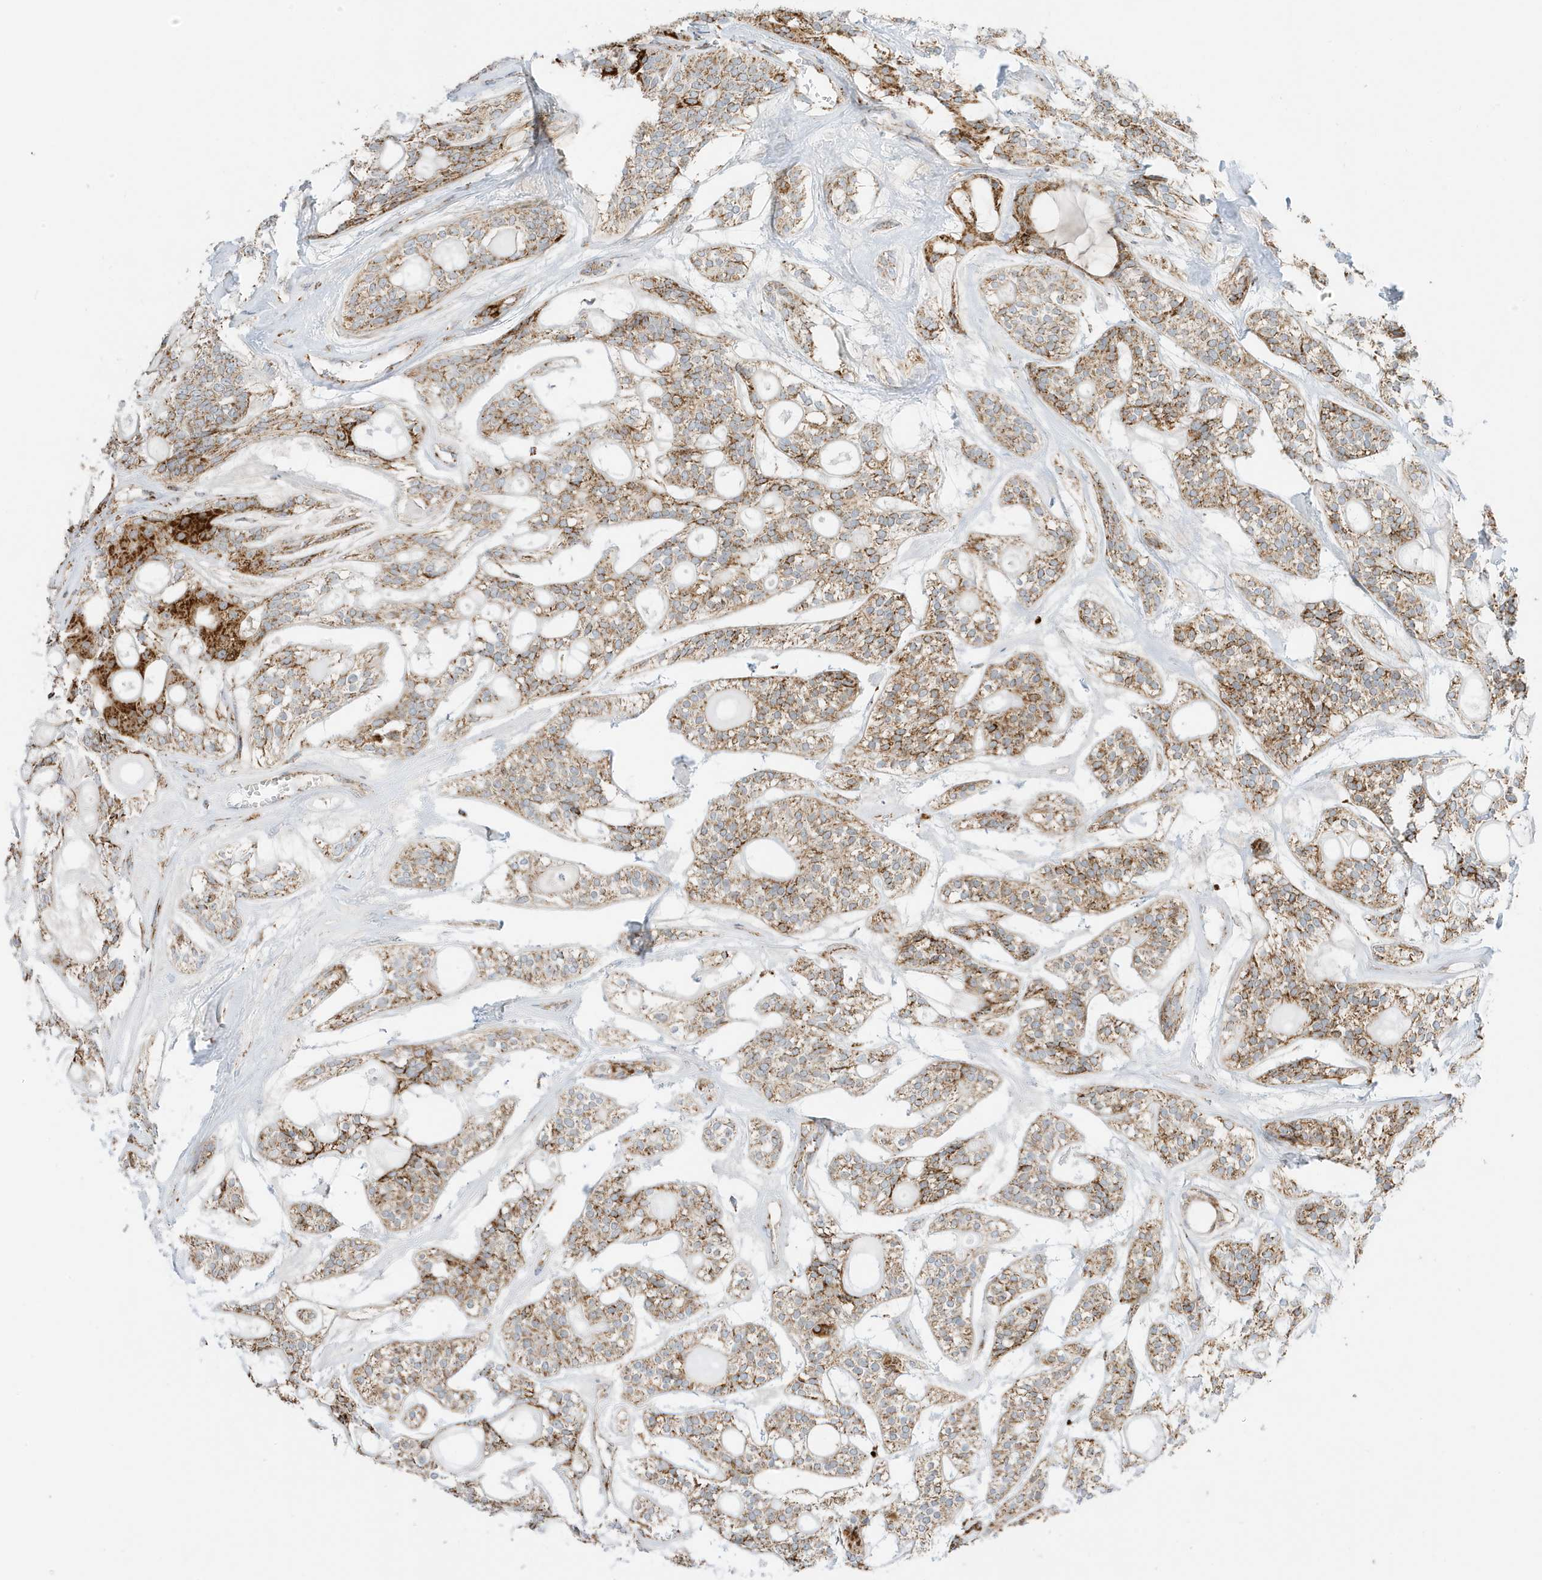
{"staining": {"intensity": "moderate", "quantity": "25%-75%", "location": "cytoplasmic/membranous"}, "tissue": "head and neck cancer", "cell_type": "Tumor cells", "image_type": "cancer", "snomed": [{"axis": "morphology", "description": "Adenocarcinoma, NOS"}, {"axis": "topography", "description": "Head-Neck"}], "caption": "A high-resolution histopathology image shows immunohistochemistry staining of head and neck cancer, which exhibits moderate cytoplasmic/membranous positivity in approximately 25%-75% of tumor cells. Ihc stains the protein in brown and the nuclei are stained blue.", "gene": "ATP5ME", "patient": {"sex": "male", "age": 66}}